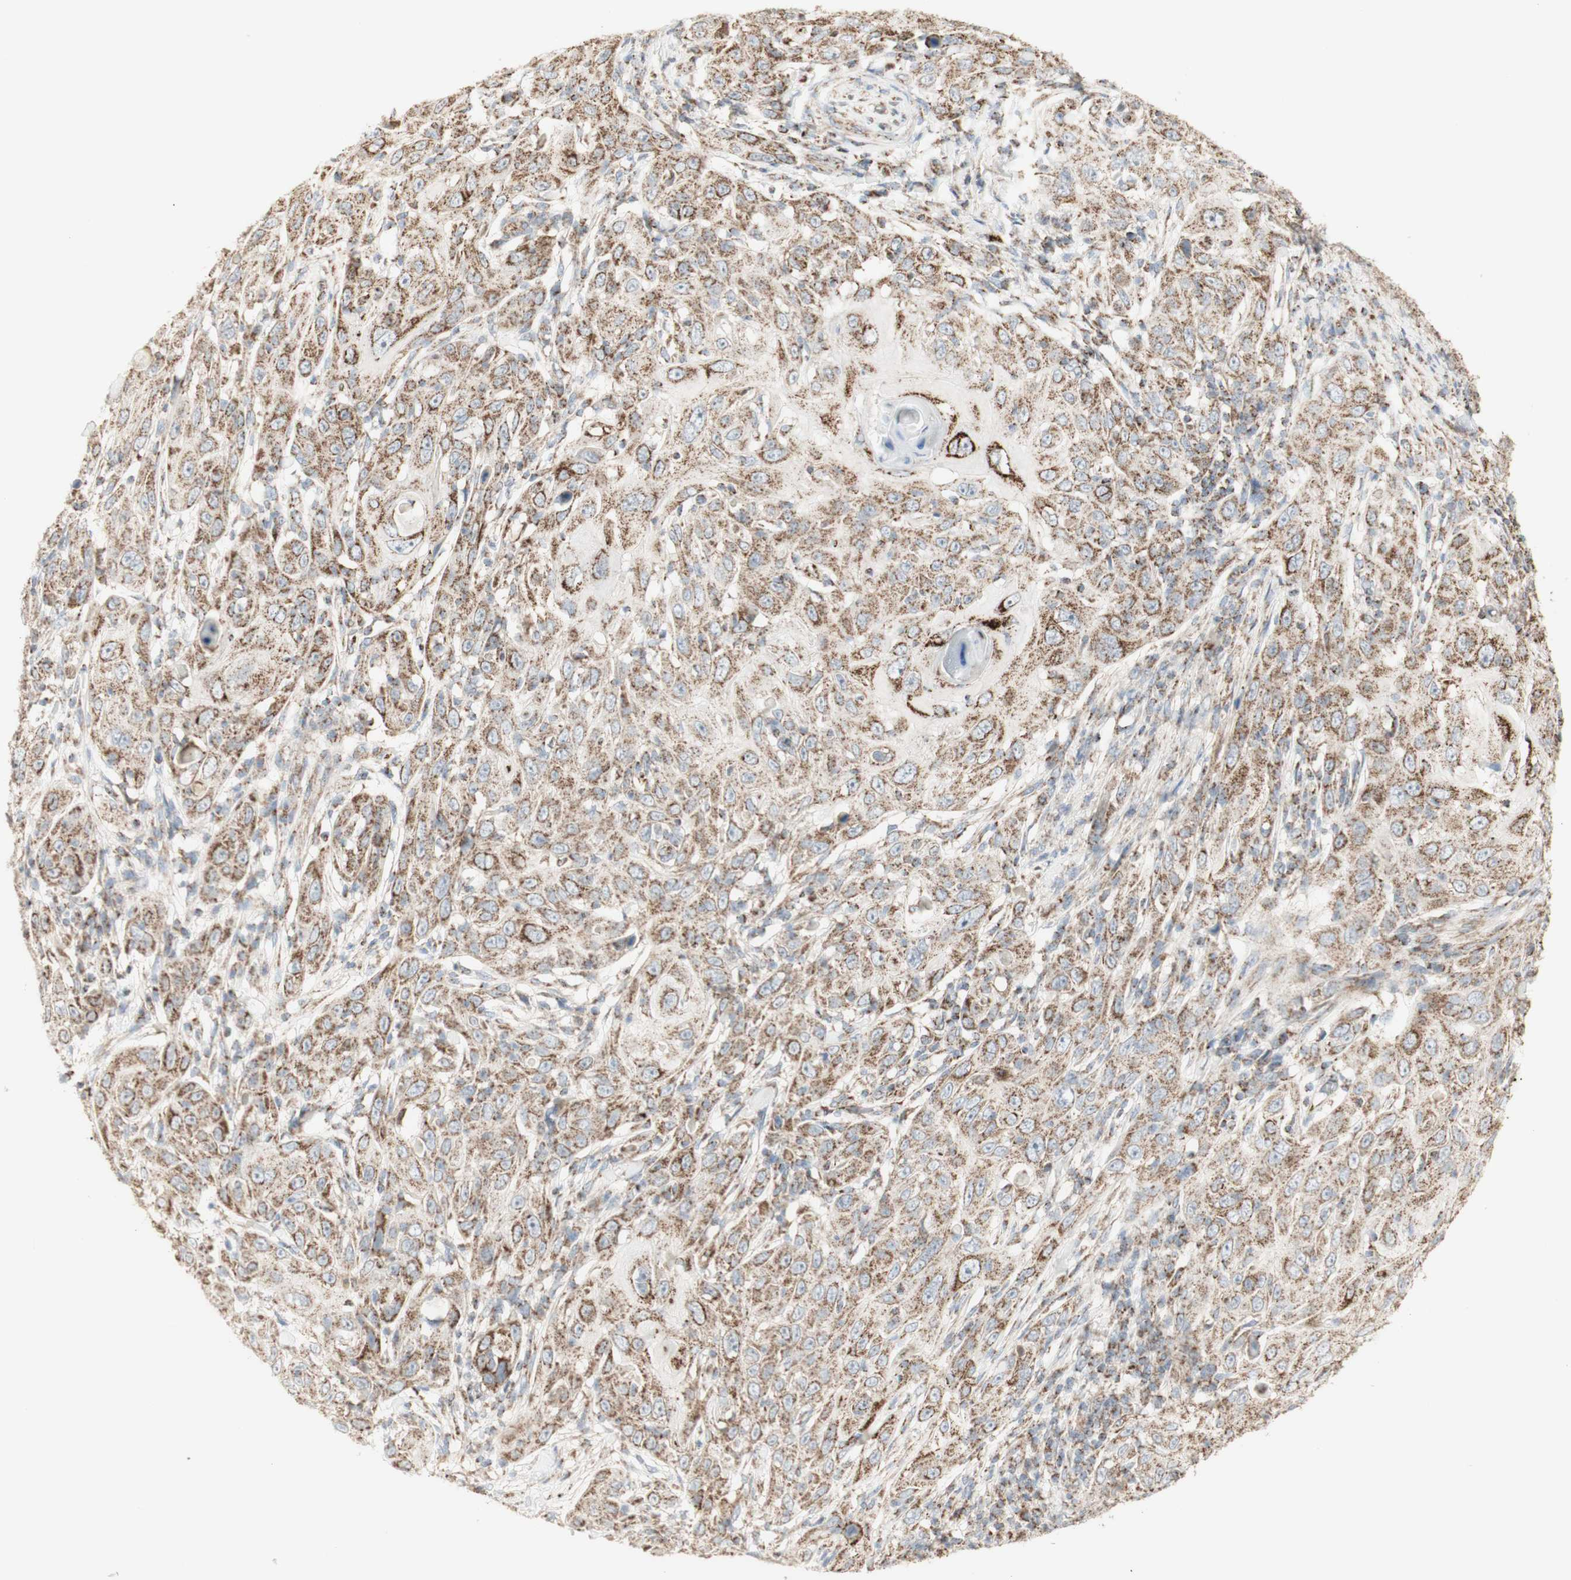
{"staining": {"intensity": "weak", "quantity": ">75%", "location": "cytoplasmic/membranous"}, "tissue": "skin cancer", "cell_type": "Tumor cells", "image_type": "cancer", "snomed": [{"axis": "morphology", "description": "Squamous cell carcinoma, NOS"}, {"axis": "topography", "description": "Skin"}], "caption": "Skin cancer (squamous cell carcinoma) stained for a protein displays weak cytoplasmic/membranous positivity in tumor cells.", "gene": "LETM1", "patient": {"sex": "female", "age": 88}}